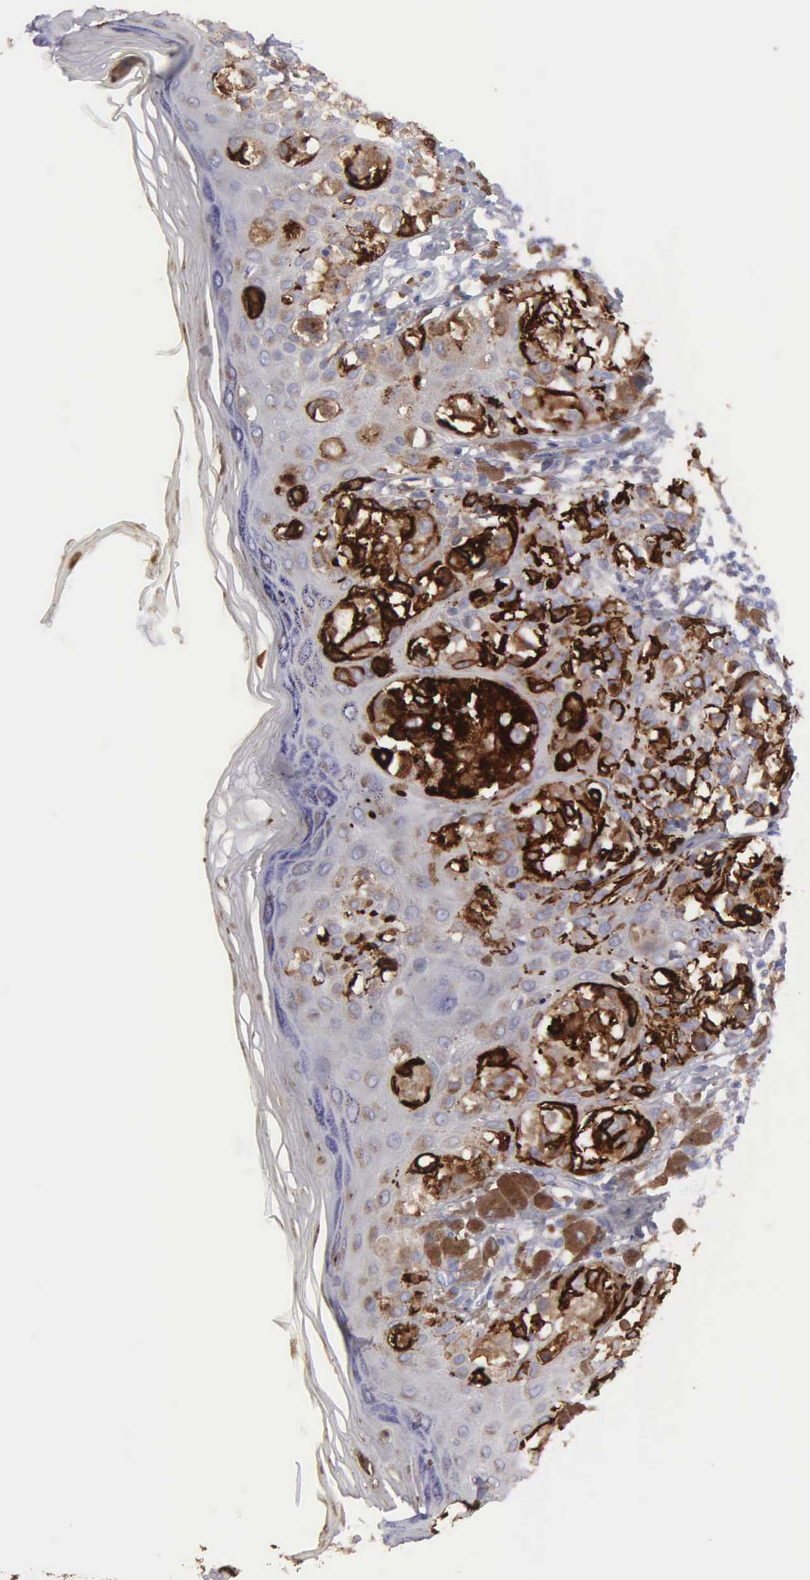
{"staining": {"intensity": "strong", "quantity": "25%-75%", "location": "cytoplasmic/membranous"}, "tissue": "melanoma", "cell_type": "Tumor cells", "image_type": "cancer", "snomed": [{"axis": "morphology", "description": "Malignant melanoma, NOS"}, {"axis": "topography", "description": "Skin"}], "caption": "High-power microscopy captured an immunohistochemistry (IHC) histopathology image of melanoma, revealing strong cytoplasmic/membranous staining in about 25%-75% of tumor cells.", "gene": "TYRP1", "patient": {"sex": "female", "age": 55}}